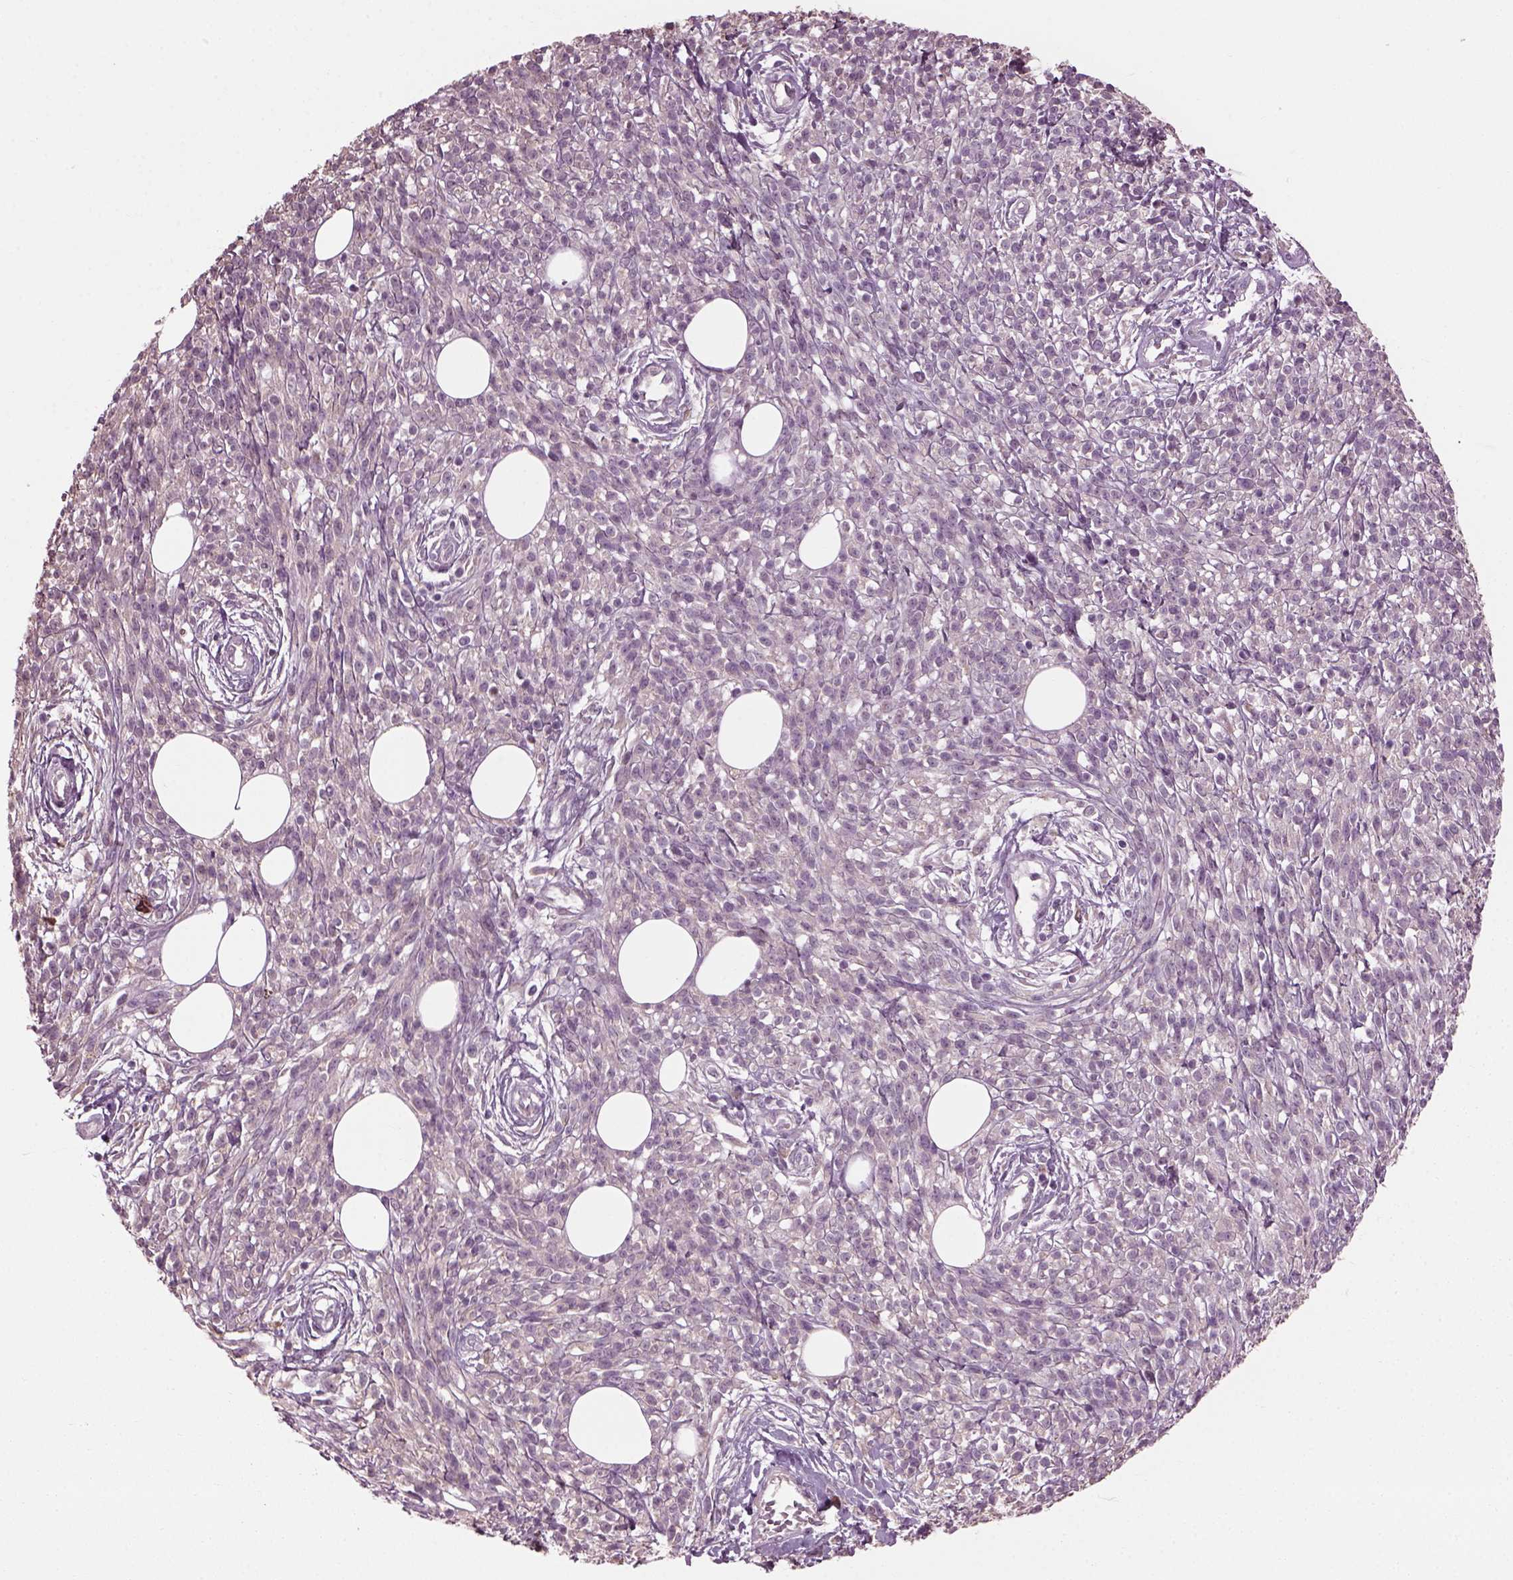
{"staining": {"intensity": "negative", "quantity": "none", "location": "none"}, "tissue": "melanoma", "cell_type": "Tumor cells", "image_type": "cancer", "snomed": [{"axis": "morphology", "description": "Malignant melanoma, NOS"}, {"axis": "topography", "description": "Skin"}, {"axis": "topography", "description": "Skin of trunk"}], "caption": "The photomicrograph exhibits no staining of tumor cells in melanoma.", "gene": "CABP5", "patient": {"sex": "male", "age": 74}}